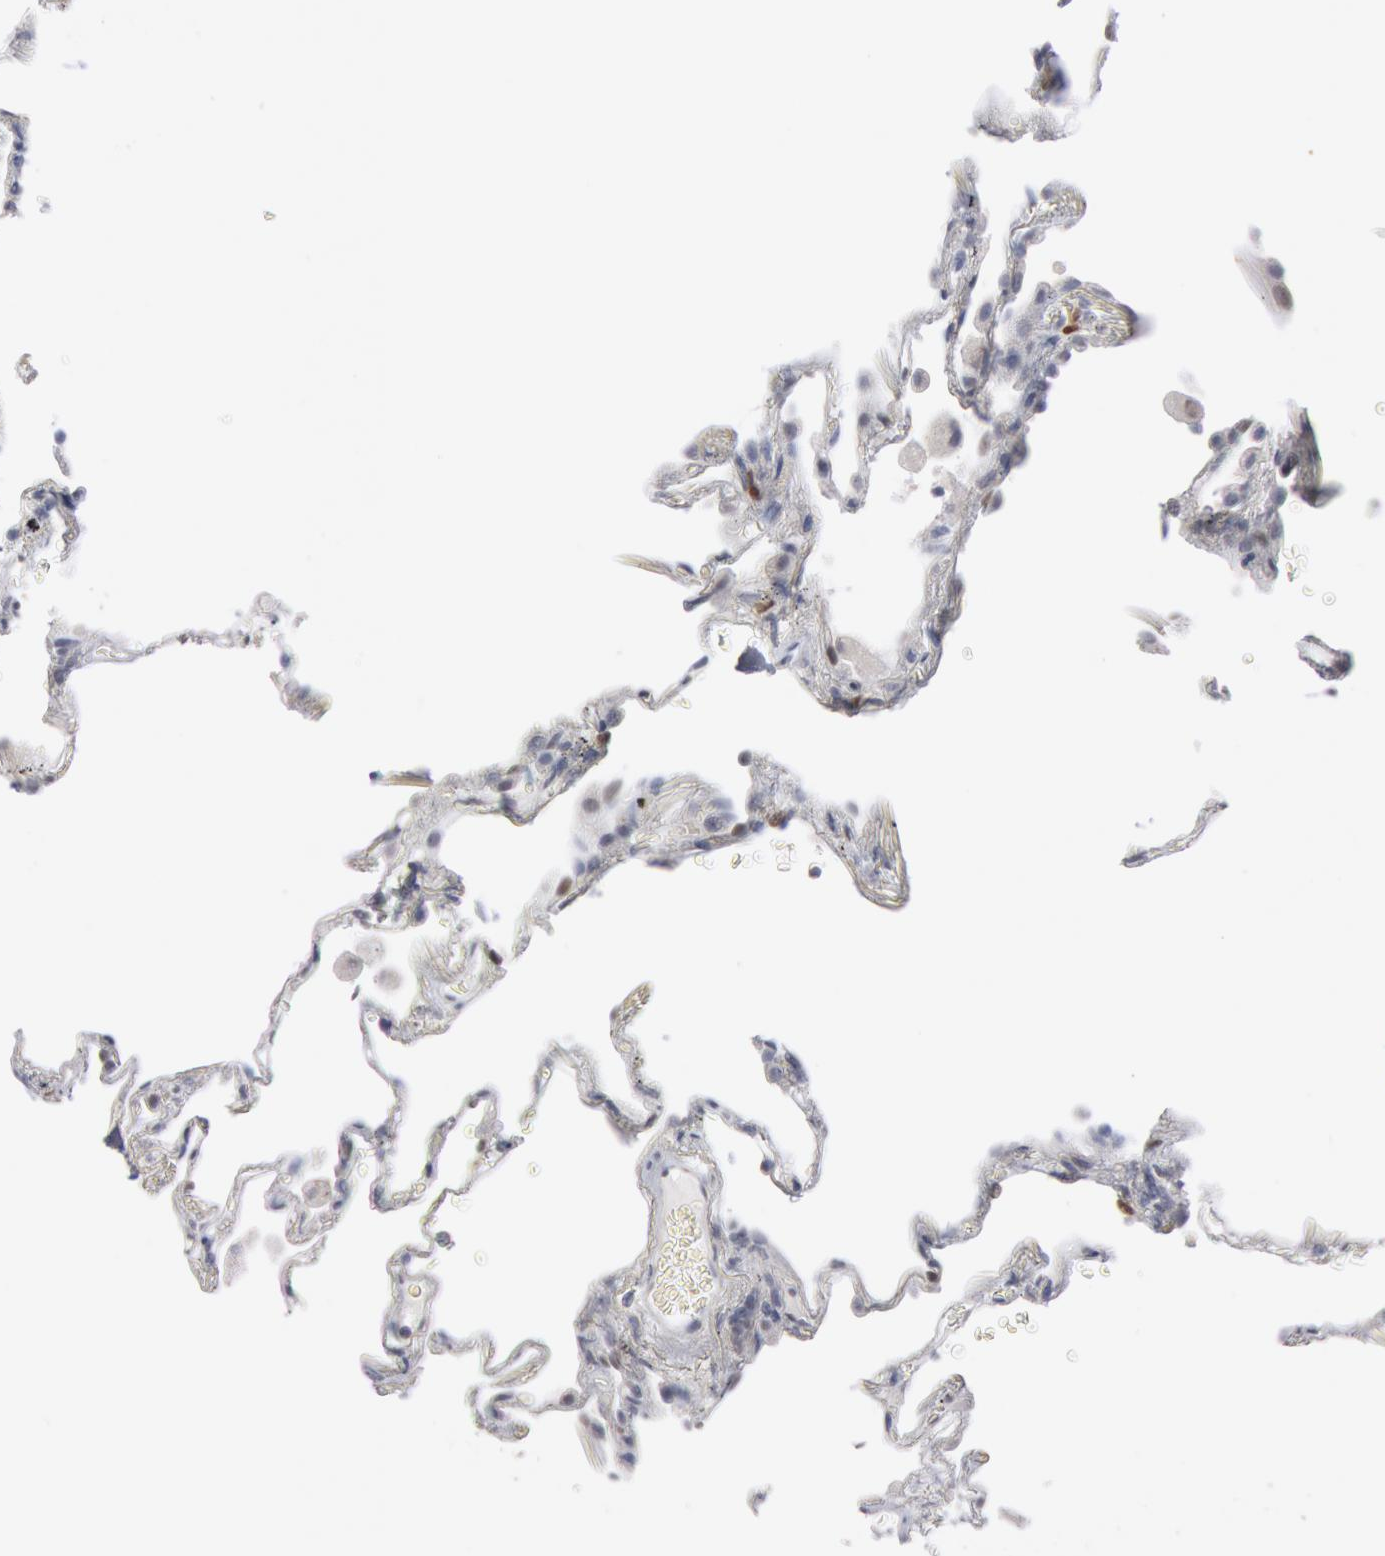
{"staining": {"intensity": "weak", "quantity": "<25%", "location": "none"}, "tissue": "lung", "cell_type": "Alveolar cells", "image_type": "normal", "snomed": [{"axis": "morphology", "description": "Normal tissue, NOS"}, {"axis": "morphology", "description": "Inflammation, NOS"}, {"axis": "topography", "description": "Lung"}], "caption": "The micrograph exhibits no staining of alveolar cells in benign lung.", "gene": "WDHD1", "patient": {"sex": "male", "age": 69}}